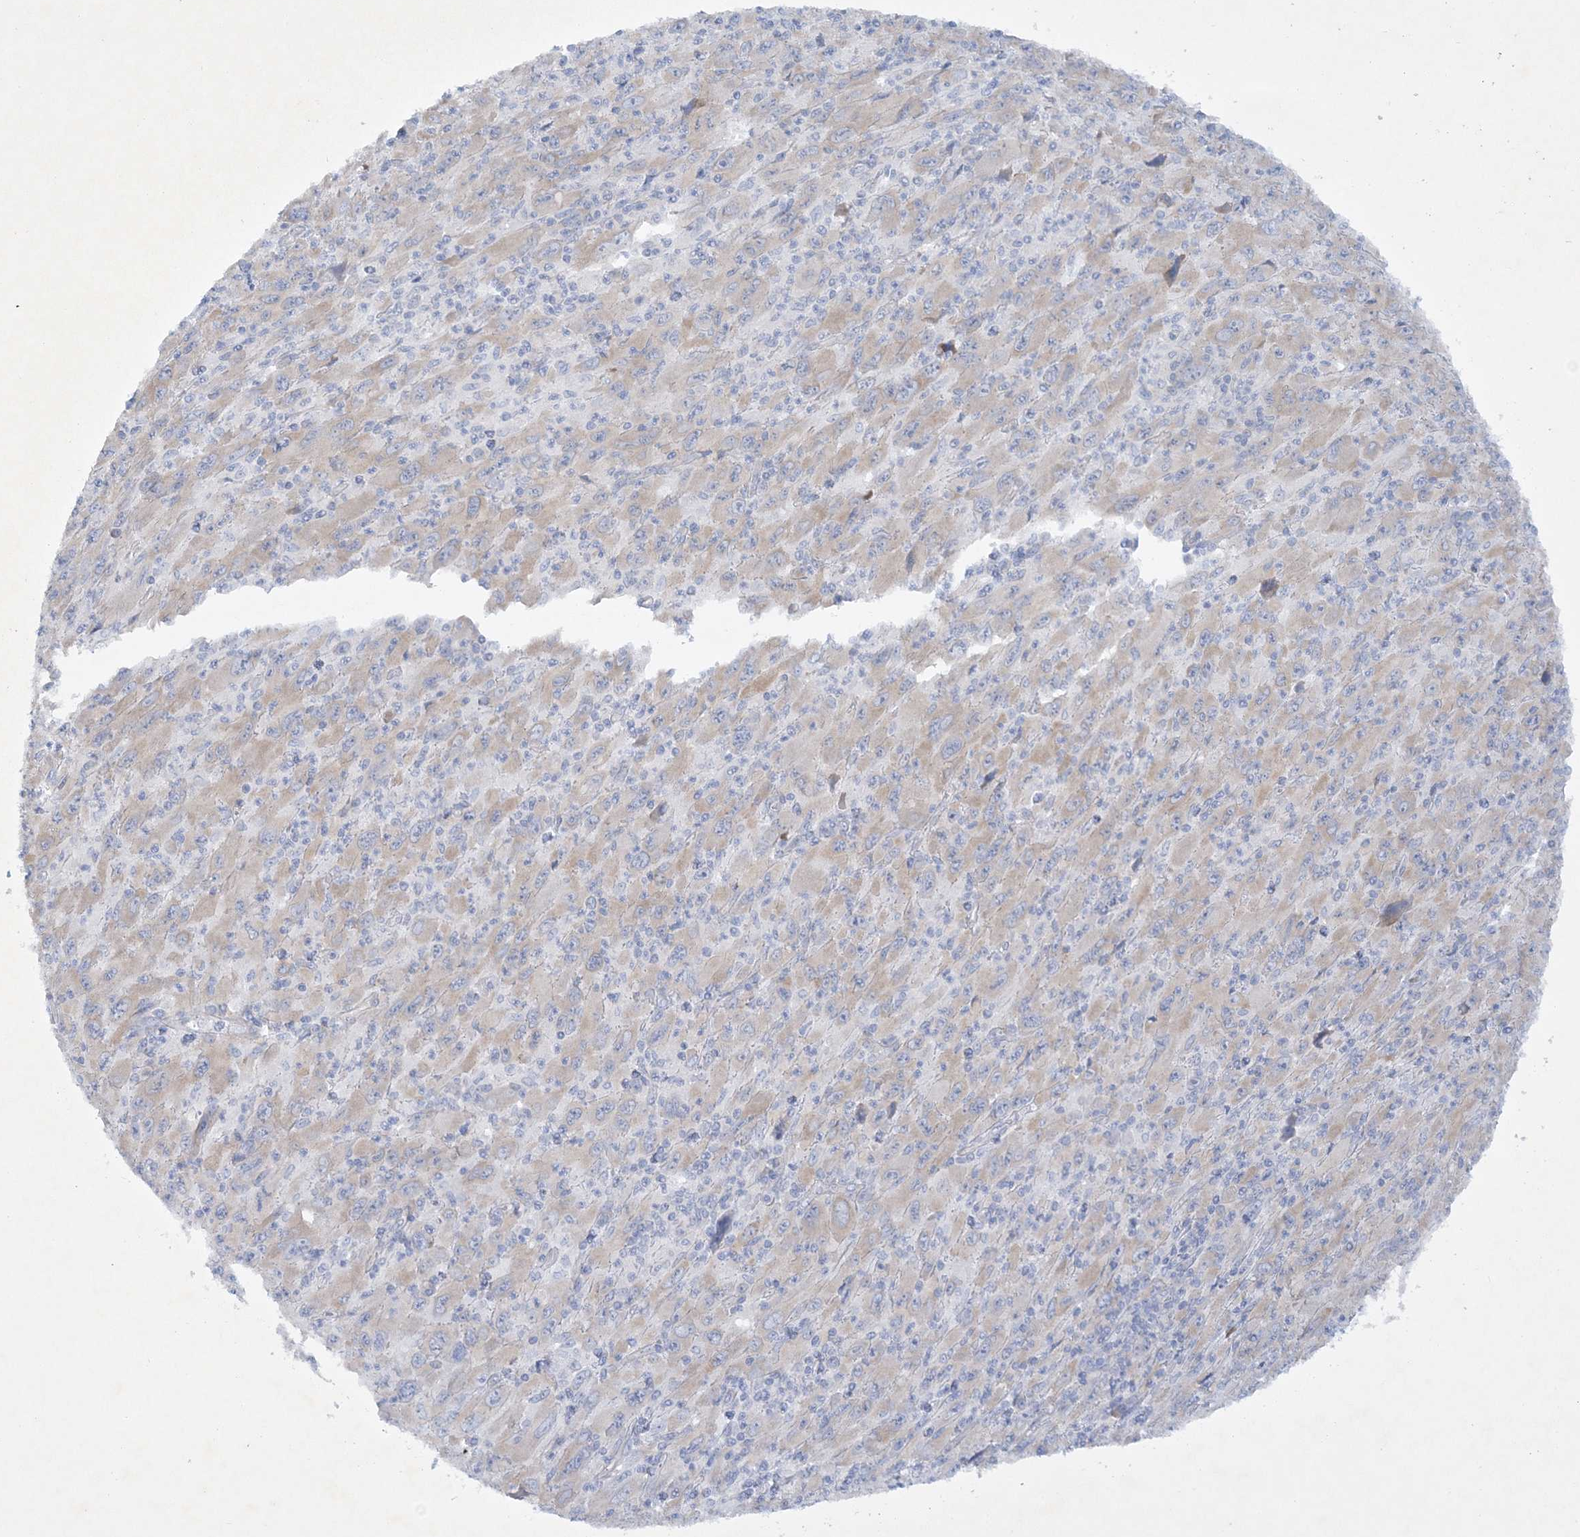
{"staining": {"intensity": "negative", "quantity": "none", "location": "none"}, "tissue": "melanoma", "cell_type": "Tumor cells", "image_type": "cancer", "snomed": [{"axis": "morphology", "description": "Malignant melanoma, Metastatic site"}, {"axis": "topography", "description": "Skin"}], "caption": "Protein analysis of melanoma demonstrates no significant expression in tumor cells.", "gene": "FARSB", "patient": {"sex": "female", "age": 56}}